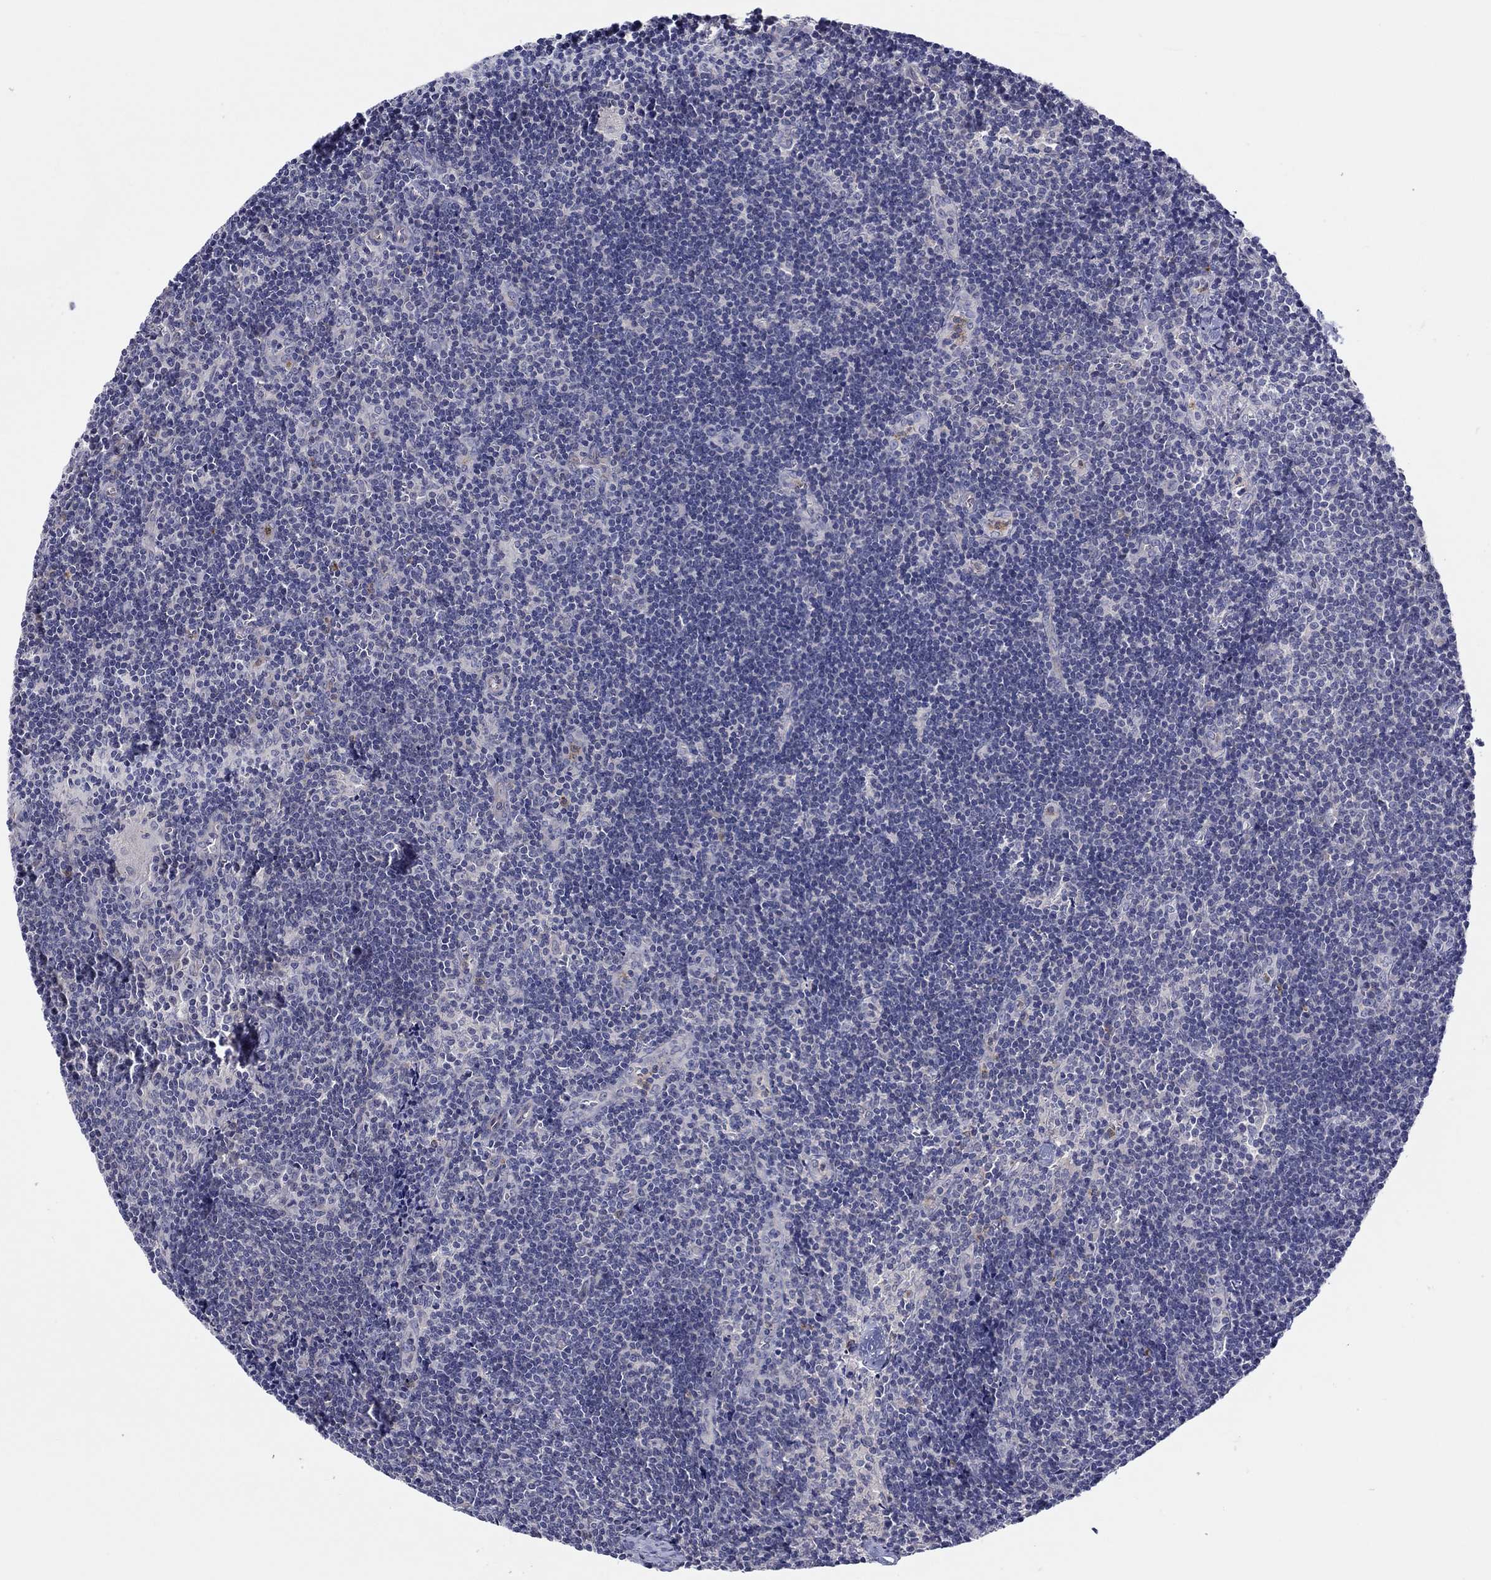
{"staining": {"intensity": "negative", "quantity": "none", "location": "none"}, "tissue": "lymph node", "cell_type": "Germinal center cells", "image_type": "normal", "snomed": [{"axis": "morphology", "description": "Normal tissue, NOS"}, {"axis": "topography", "description": "Lymph node"}], "caption": "DAB immunohistochemical staining of normal human lymph node demonstrates no significant positivity in germinal center cells. (DAB IHC with hematoxylin counter stain).", "gene": "ABCG4", "patient": {"sex": "female", "age": 52}}